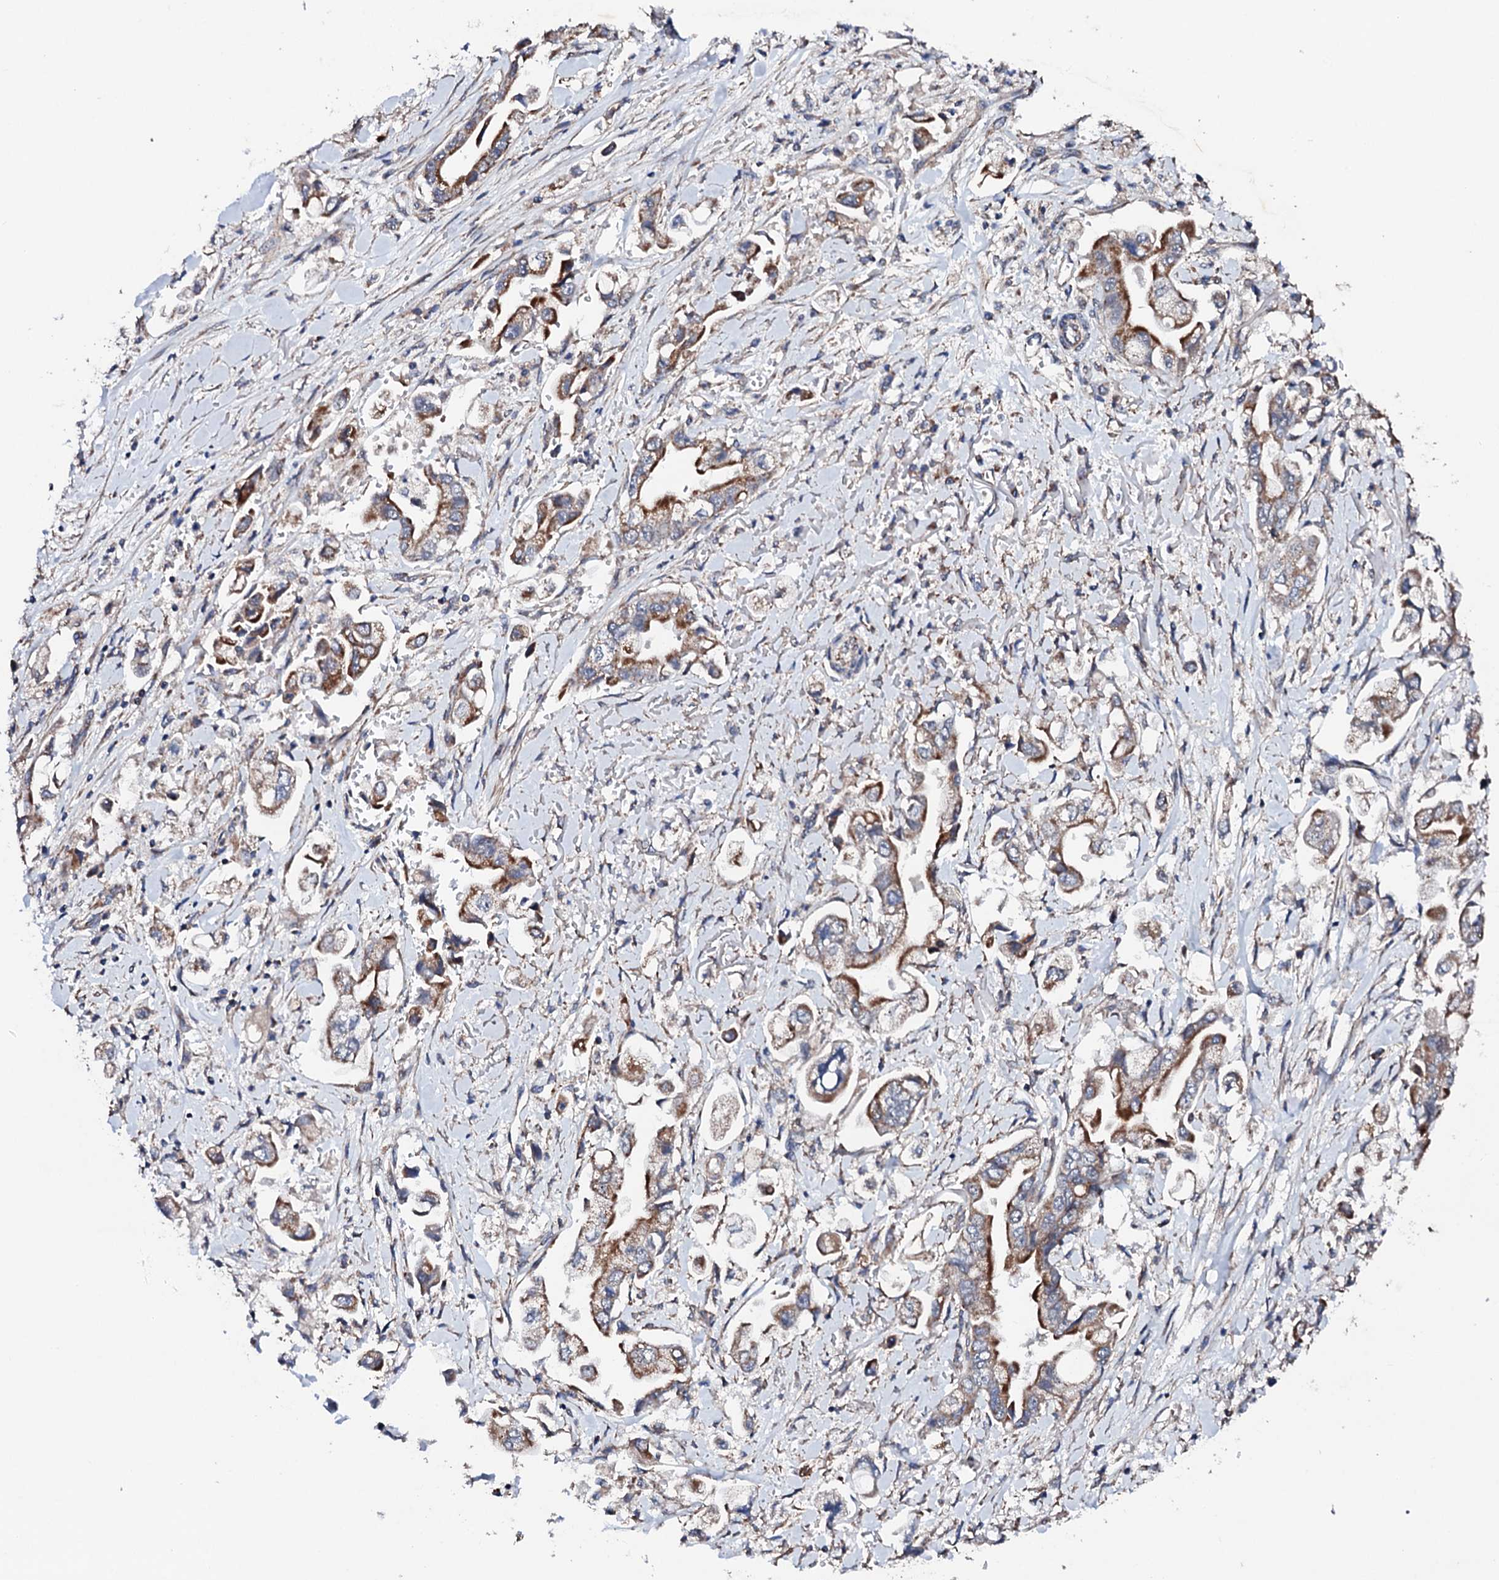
{"staining": {"intensity": "moderate", "quantity": ">75%", "location": "cytoplasmic/membranous"}, "tissue": "stomach cancer", "cell_type": "Tumor cells", "image_type": "cancer", "snomed": [{"axis": "morphology", "description": "Adenocarcinoma, NOS"}, {"axis": "topography", "description": "Stomach"}], "caption": "DAB immunohistochemical staining of human stomach adenocarcinoma reveals moderate cytoplasmic/membranous protein expression in about >75% of tumor cells.", "gene": "MTIF3", "patient": {"sex": "male", "age": 62}}